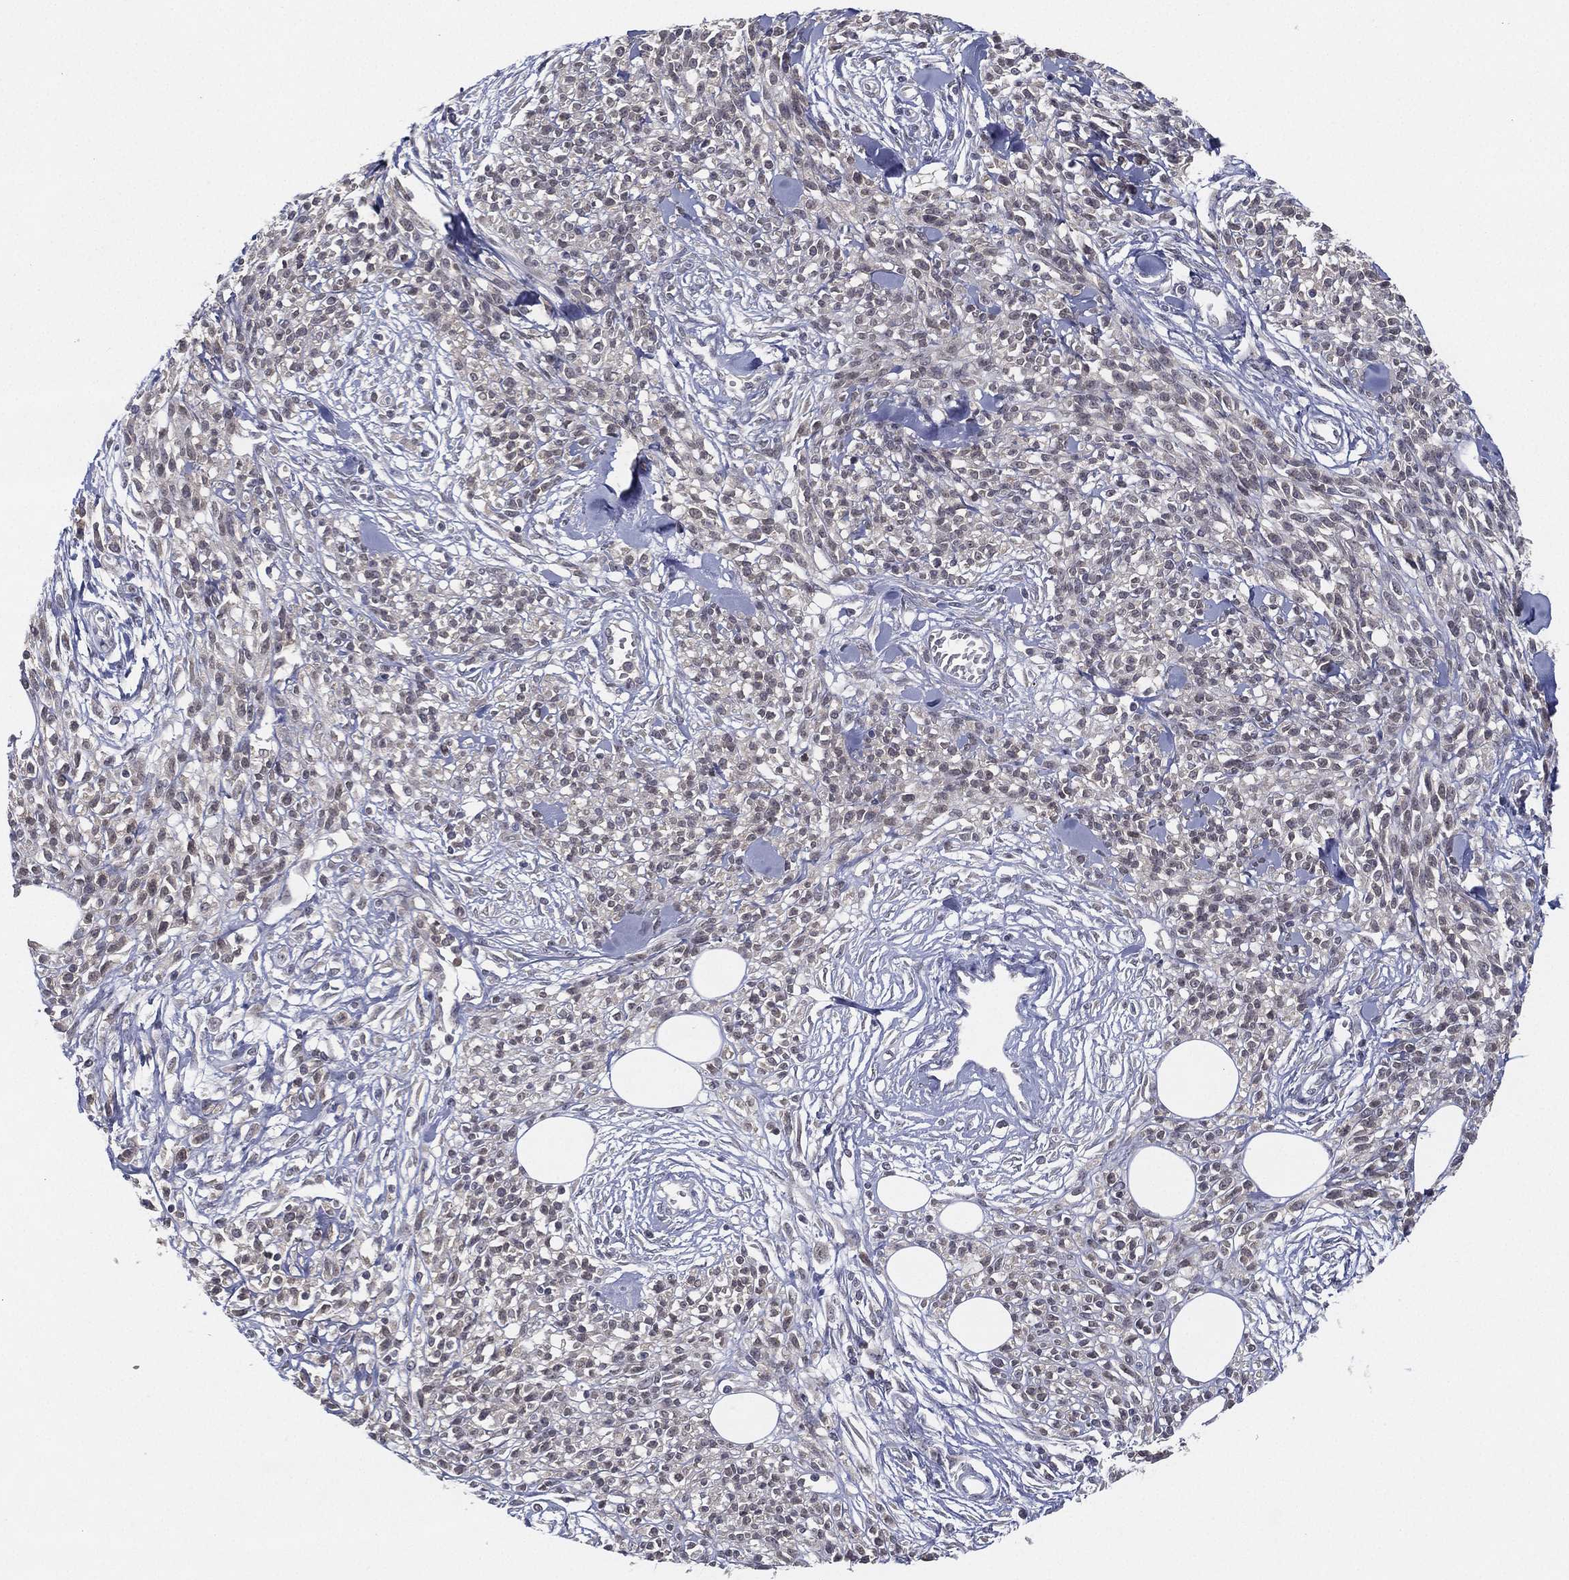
{"staining": {"intensity": "negative", "quantity": "none", "location": "none"}, "tissue": "melanoma", "cell_type": "Tumor cells", "image_type": "cancer", "snomed": [{"axis": "morphology", "description": "Malignant melanoma, NOS"}, {"axis": "topography", "description": "Skin"}, {"axis": "topography", "description": "Skin of trunk"}], "caption": "Human melanoma stained for a protein using immunohistochemistry (IHC) shows no positivity in tumor cells.", "gene": "MS4A8", "patient": {"sex": "male", "age": 74}}